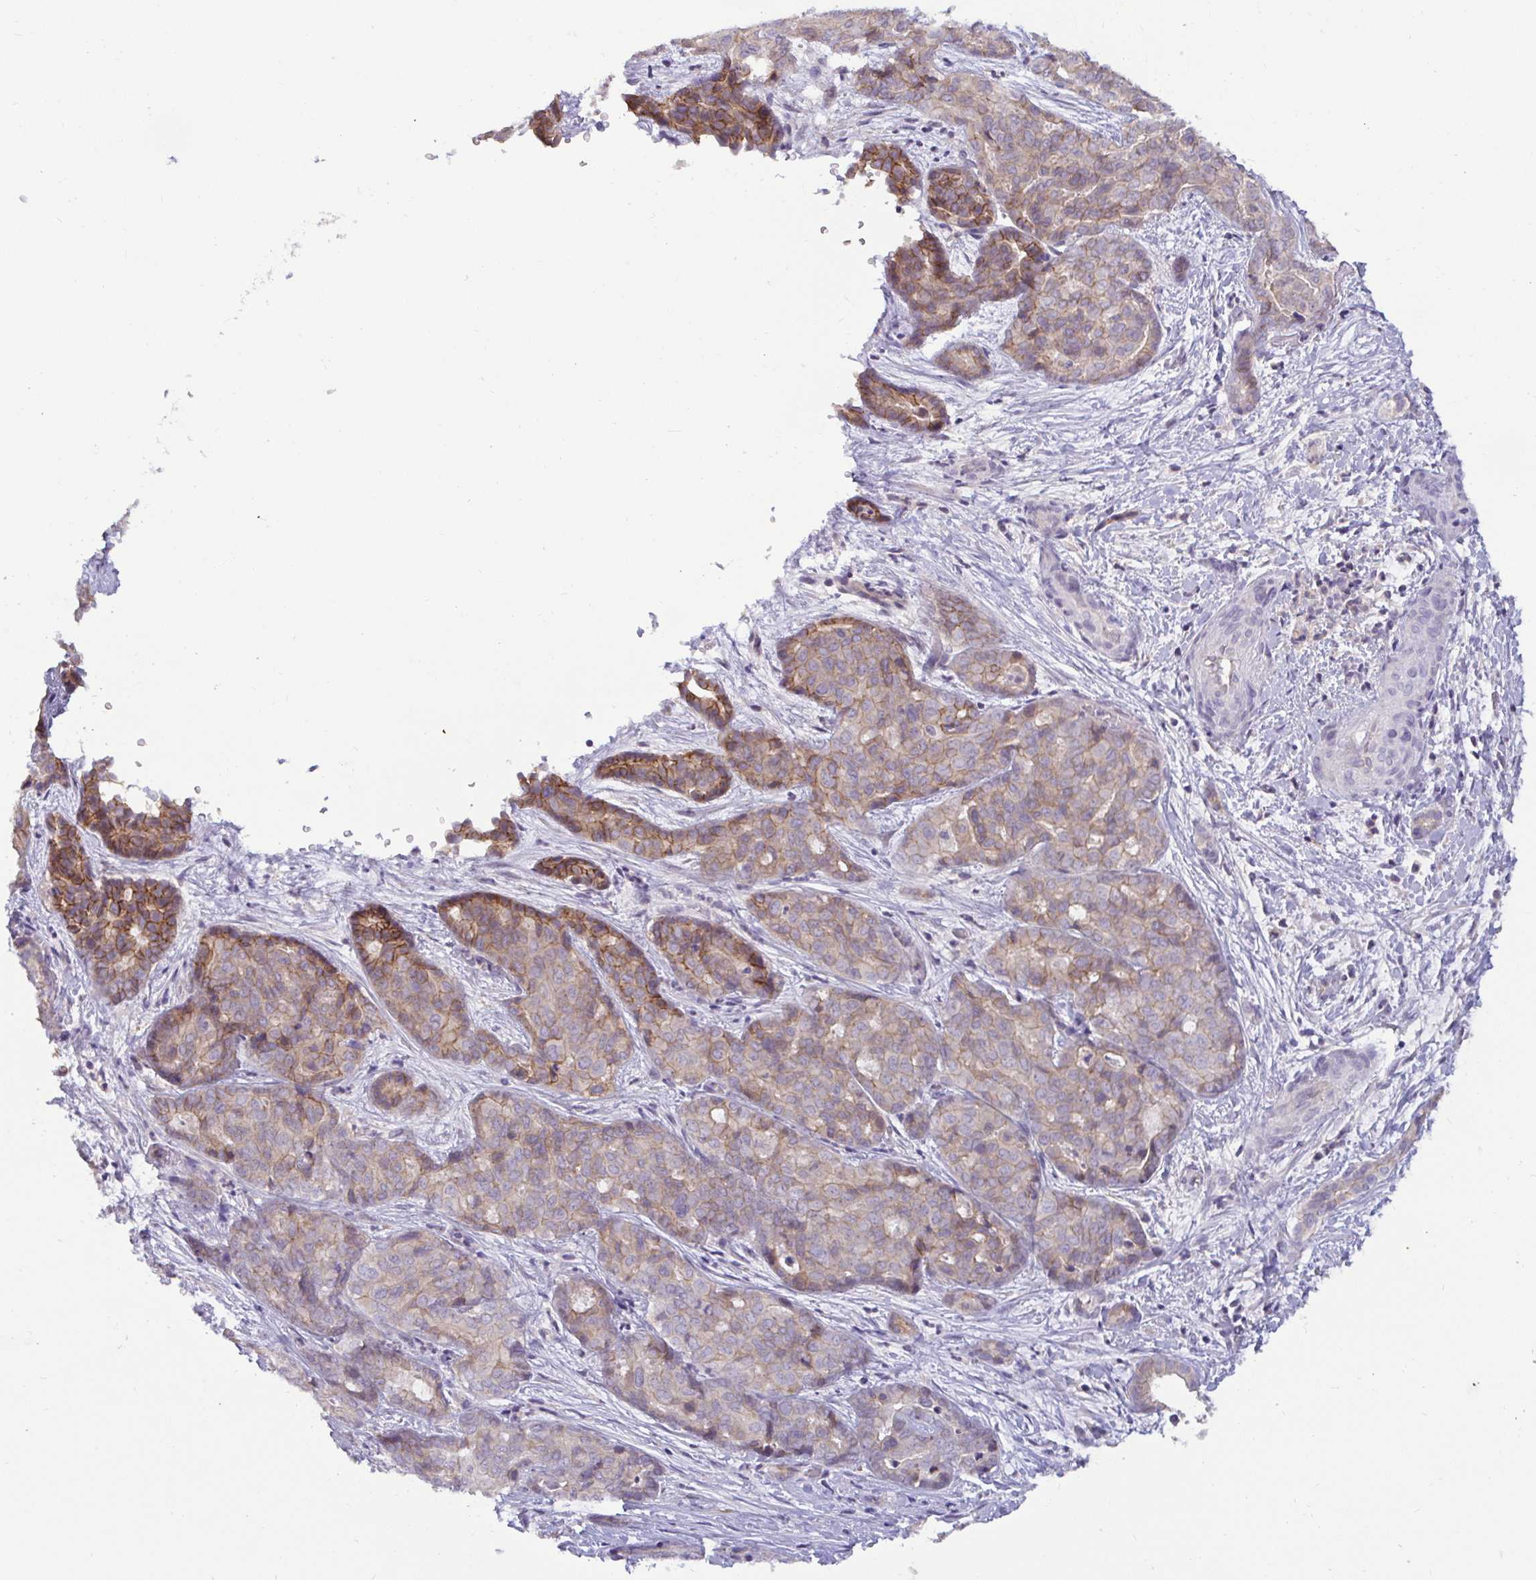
{"staining": {"intensity": "strong", "quantity": "25%-75%", "location": "cytoplasmic/membranous"}, "tissue": "liver cancer", "cell_type": "Tumor cells", "image_type": "cancer", "snomed": [{"axis": "morphology", "description": "Cholangiocarcinoma"}, {"axis": "topography", "description": "Liver"}], "caption": "Protein analysis of liver cancer (cholangiocarcinoma) tissue shows strong cytoplasmic/membranous staining in approximately 25%-75% of tumor cells.", "gene": "GSTM1", "patient": {"sex": "female", "age": 64}}